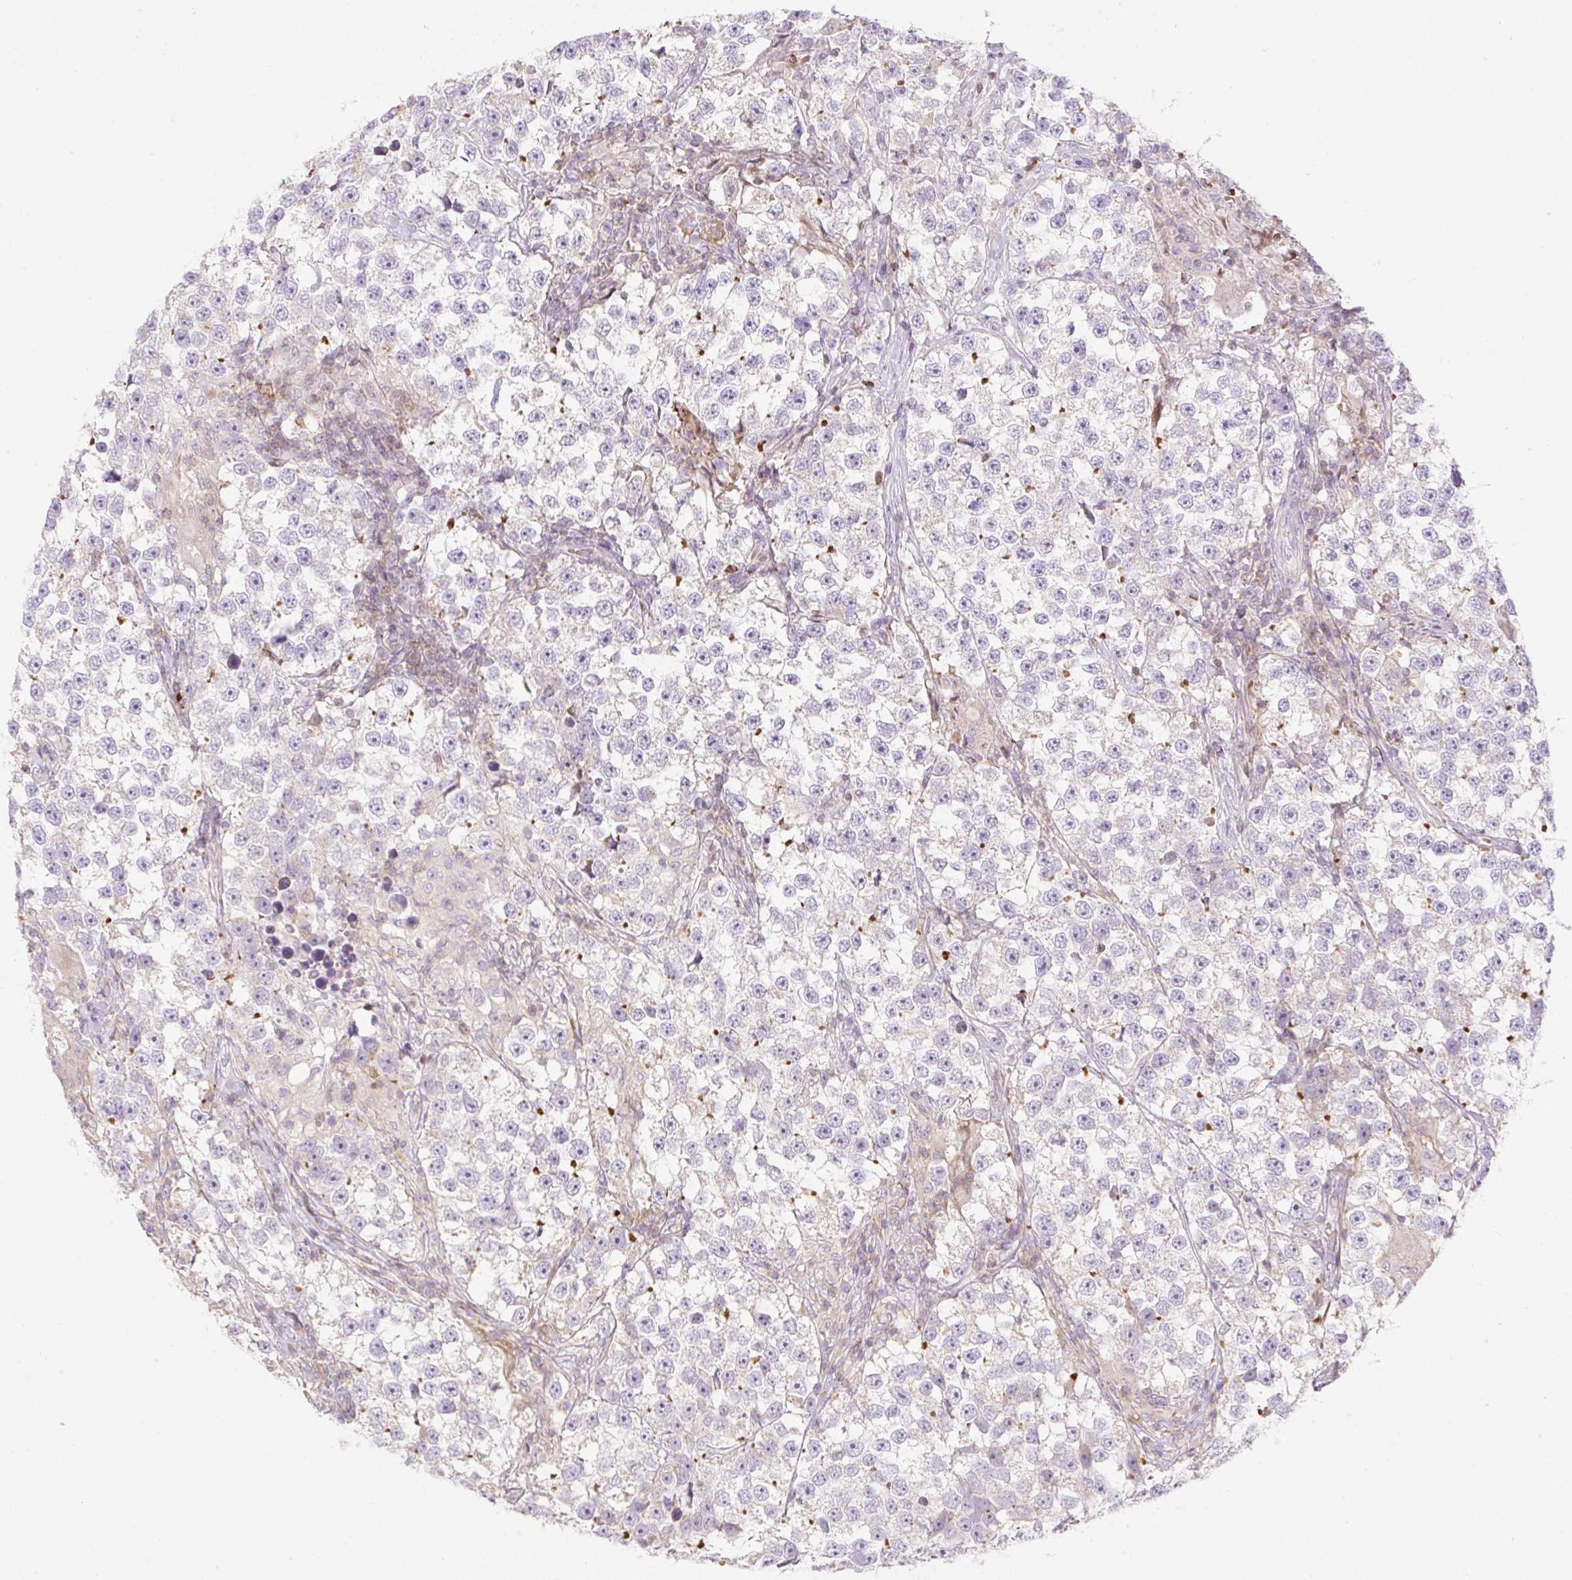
{"staining": {"intensity": "negative", "quantity": "none", "location": "none"}, "tissue": "testis cancer", "cell_type": "Tumor cells", "image_type": "cancer", "snomed": [{"axis": "morphology", "description": "Seminoma, NOS"}, {"axis": "topography", "description": "Testis"}], "caption": "This is an immunohistochemistry histopathology image of testis cancer (seminoma). There is no expression in tumor cells.", "gene": "VPS25", "patient": {"sex": "male", "age": 46}}